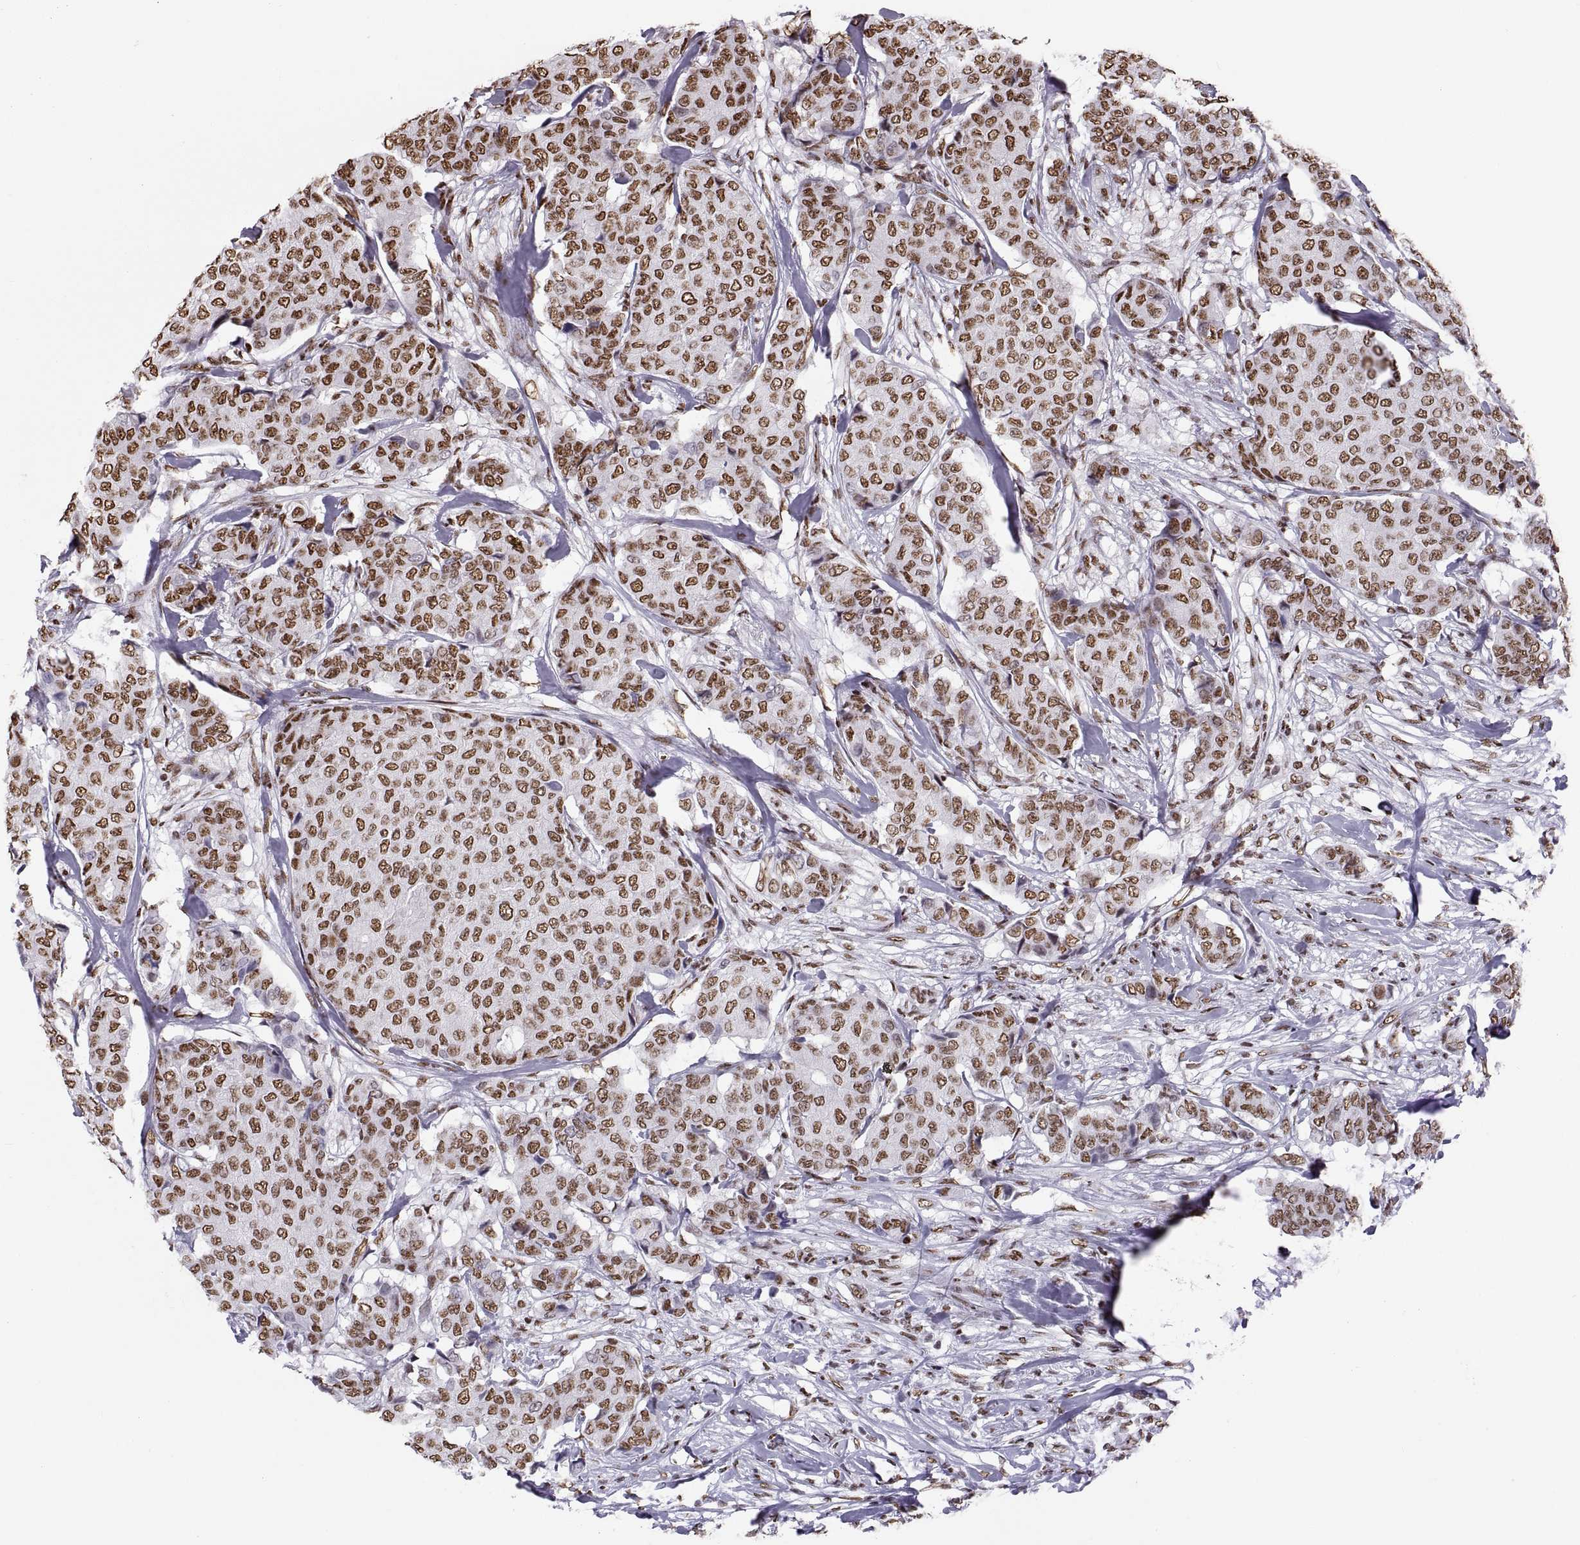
{"staining": {"intensity": "strong", "quantity": ">75%", "location": "nuclear"}, "tissue": "breast cancer", "cell_type": "Tumor cells", "image_type": "cancer", "snomed": [{"axis": "morphology", "description": "Duct carcinoma"}, {"axis": "topography", "description": "Breast"}], "caption": "Protein staining of breast cancer tissue demonstrates strong nuclear expression in approximately >75% of tumor cells.", "gene": "SNAI1", "patient": {"sex": "female", "age": 75}}